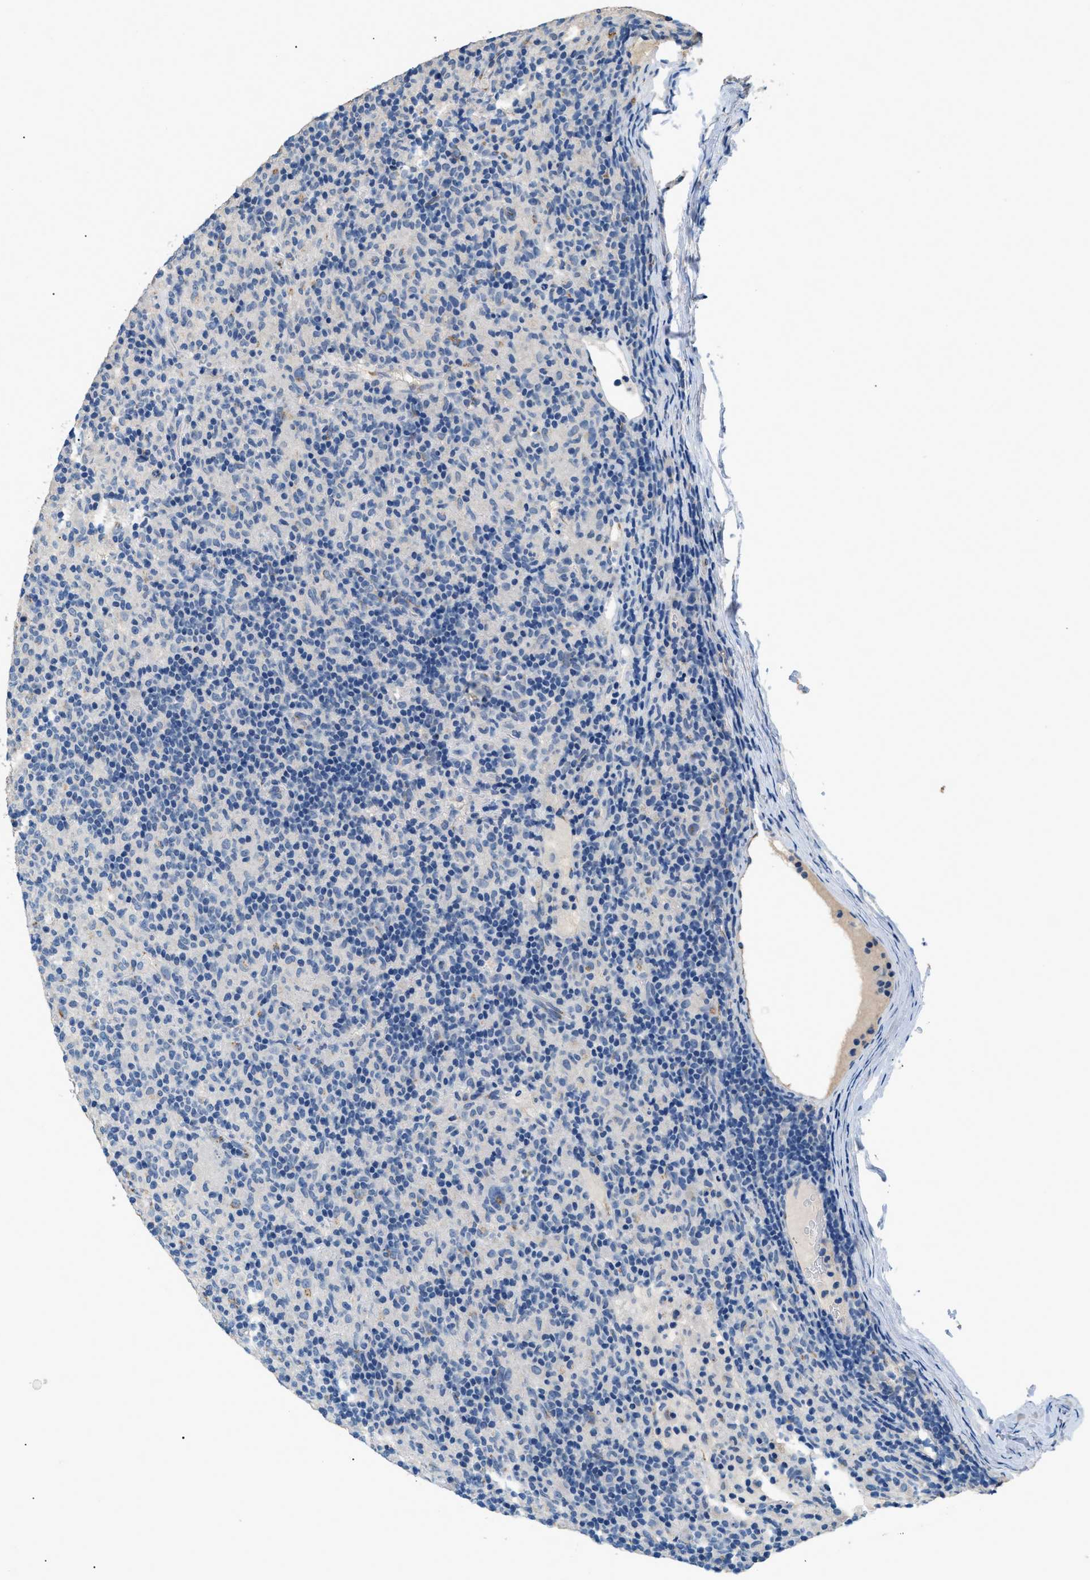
{"staining": {"intensity": "negative", "quantity": "none", "location": "none"}, "tissue": "lymphoma", "cell_type": "Tumor cells", "image_type": "cancer", "snomed": [{"axis": "morphology", "description": "Hodgkin's disease, NOS"}, {"axis": "topography", "description": "Lymph node"}], "caption": "A high-resolution photomicrograph shows immunohistochemistry staining of Hodgkin's disease, which reveals no significant positivity in tumor cells.", "gene": "GOLM1", "patient": {"sex": "male", "age": 70}}